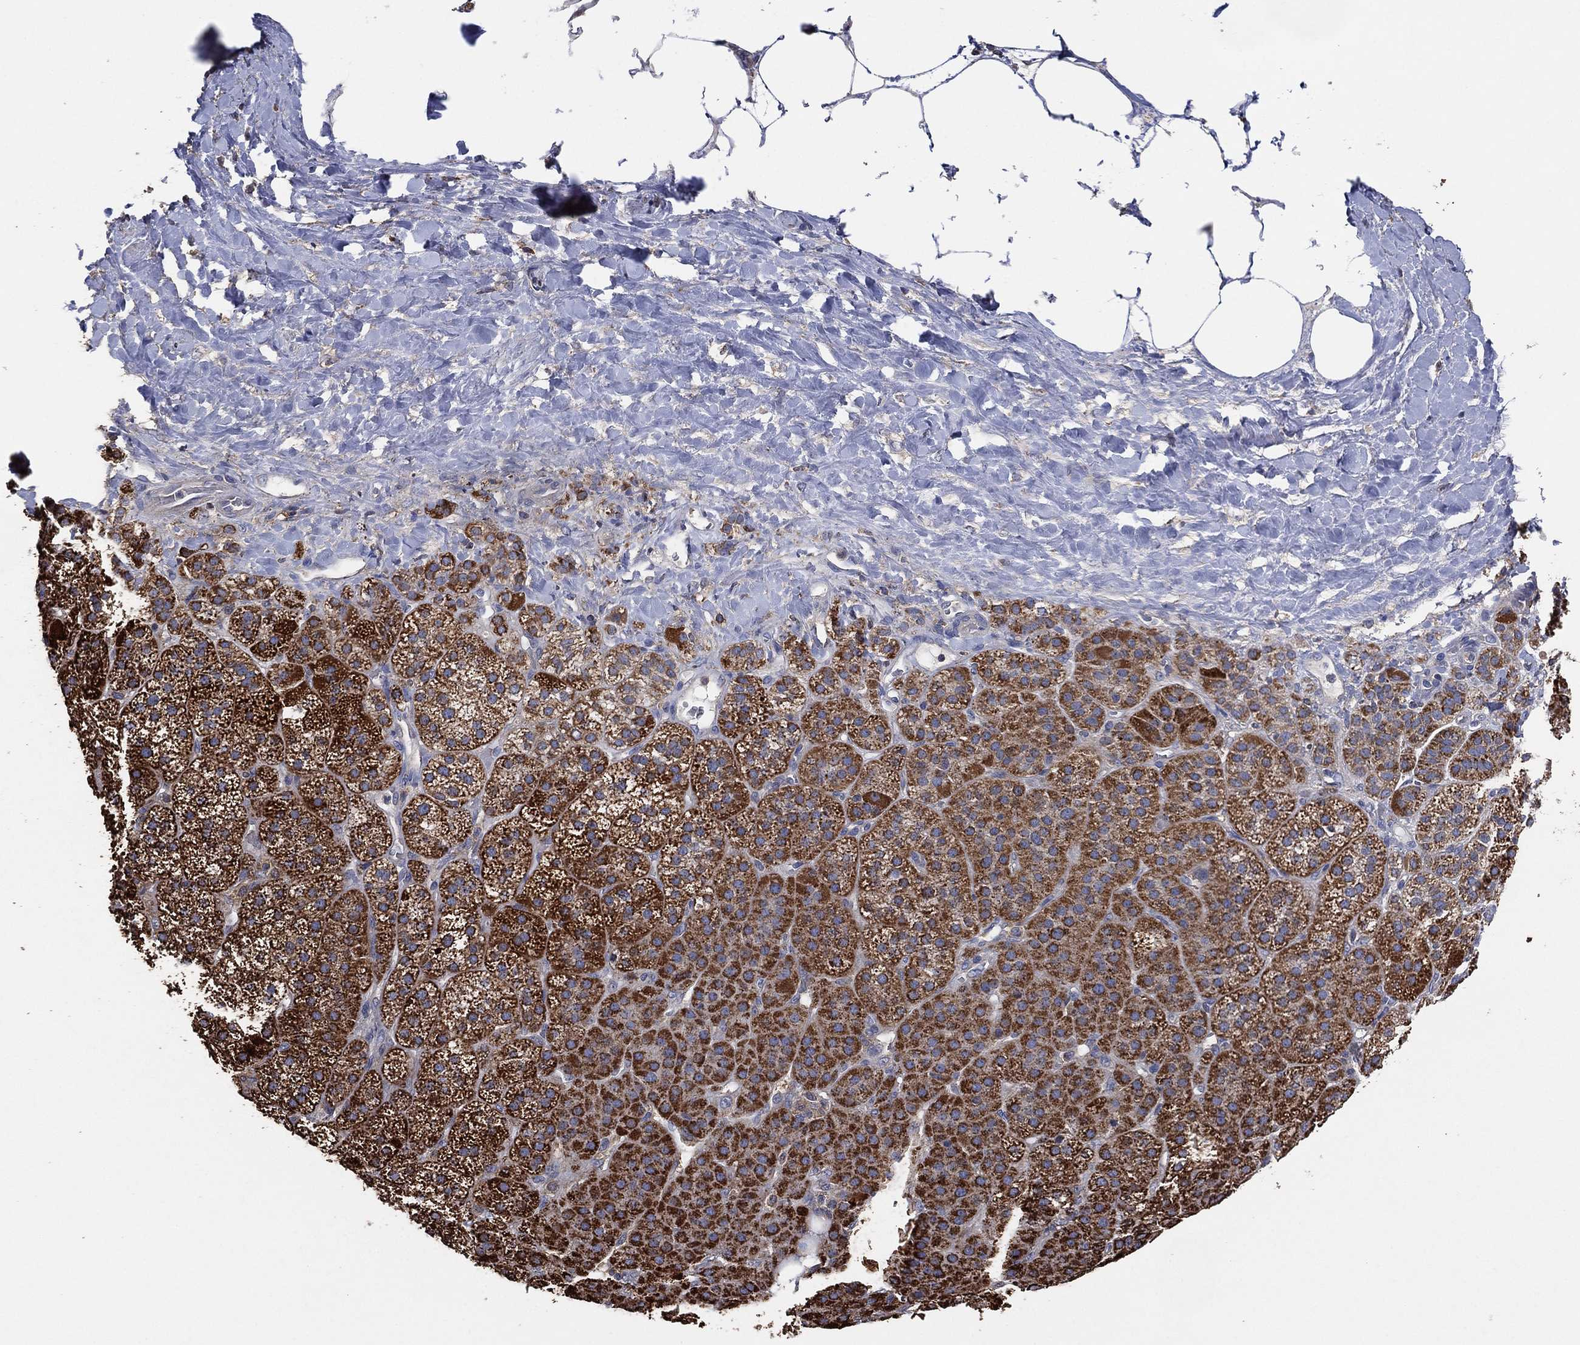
{"staining": {"intensity": "strong", "quantity": "25%-75%", "location": "cytoplasmic/membranous"}, "tissue": "adrenal gland", "cell_type": "Glandular cells", "image_type": "normal", "snomed": [{"axis": "morphology", "description": "Normal tissue, NOS"}, {"axis": "topography", "description": "Adrenal gland"}], "caption": "The immunohistochemical stain highlights strong cytoplasmic/membranous staining in glandular cells of normal adrenal gland.", "gene": "LIMD1", "patient": {"sex": "male", "age": 57}}